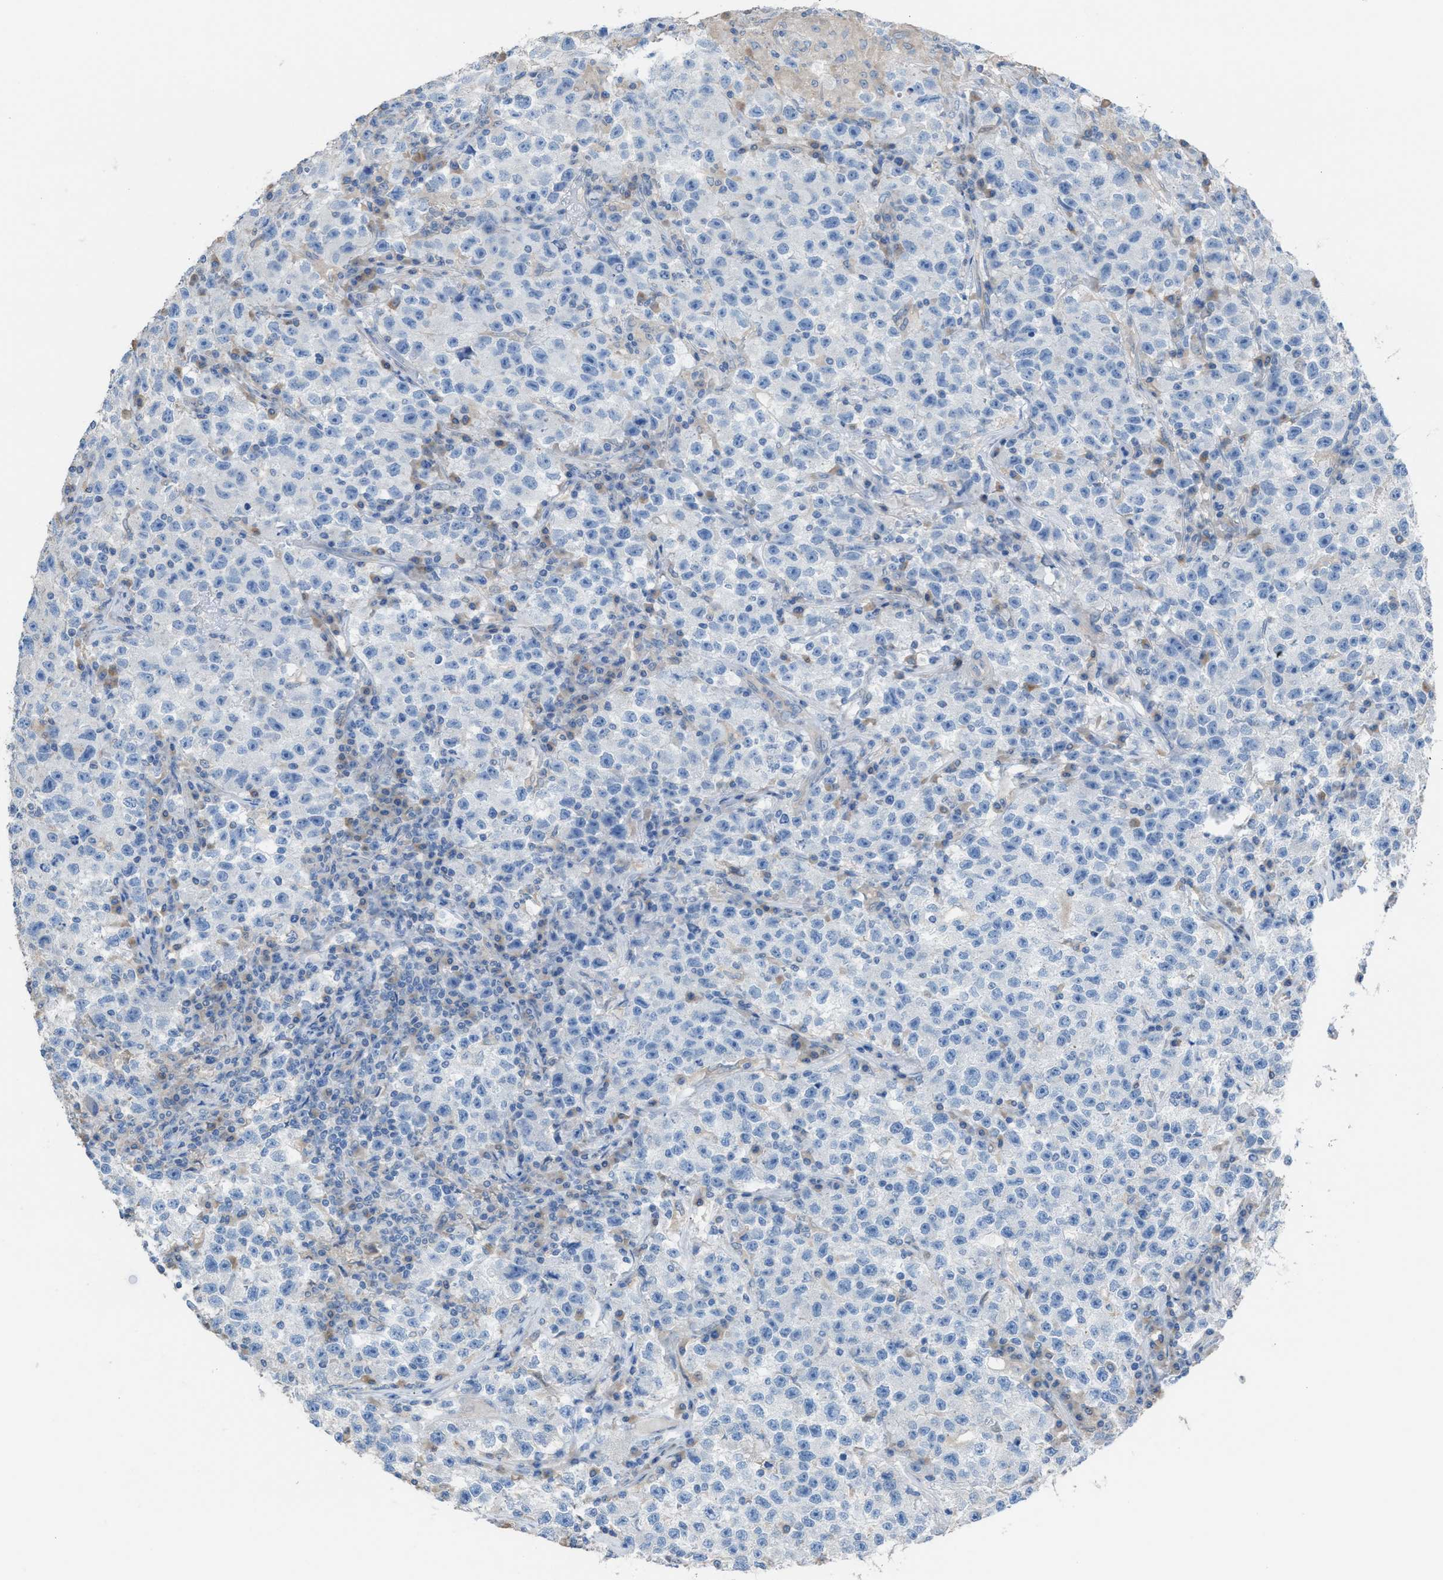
{"staining": {"intensity": "negative", "quantity": "none", "location": "none"}, "tissue": "testis cancer", "cell_type": "Tumor cells", "image_type": "cancer", "snomed": [{"axis": "morphology", "description": "Seminoma, NOS"}, {"axis": "topography", "description": "Testis"}], "caption": "Image shows no protein positivity in tumor cells of seminoma (testis) tissue.", "gene": "NQO2", "patient": {"sex": "male", "age": 22}}